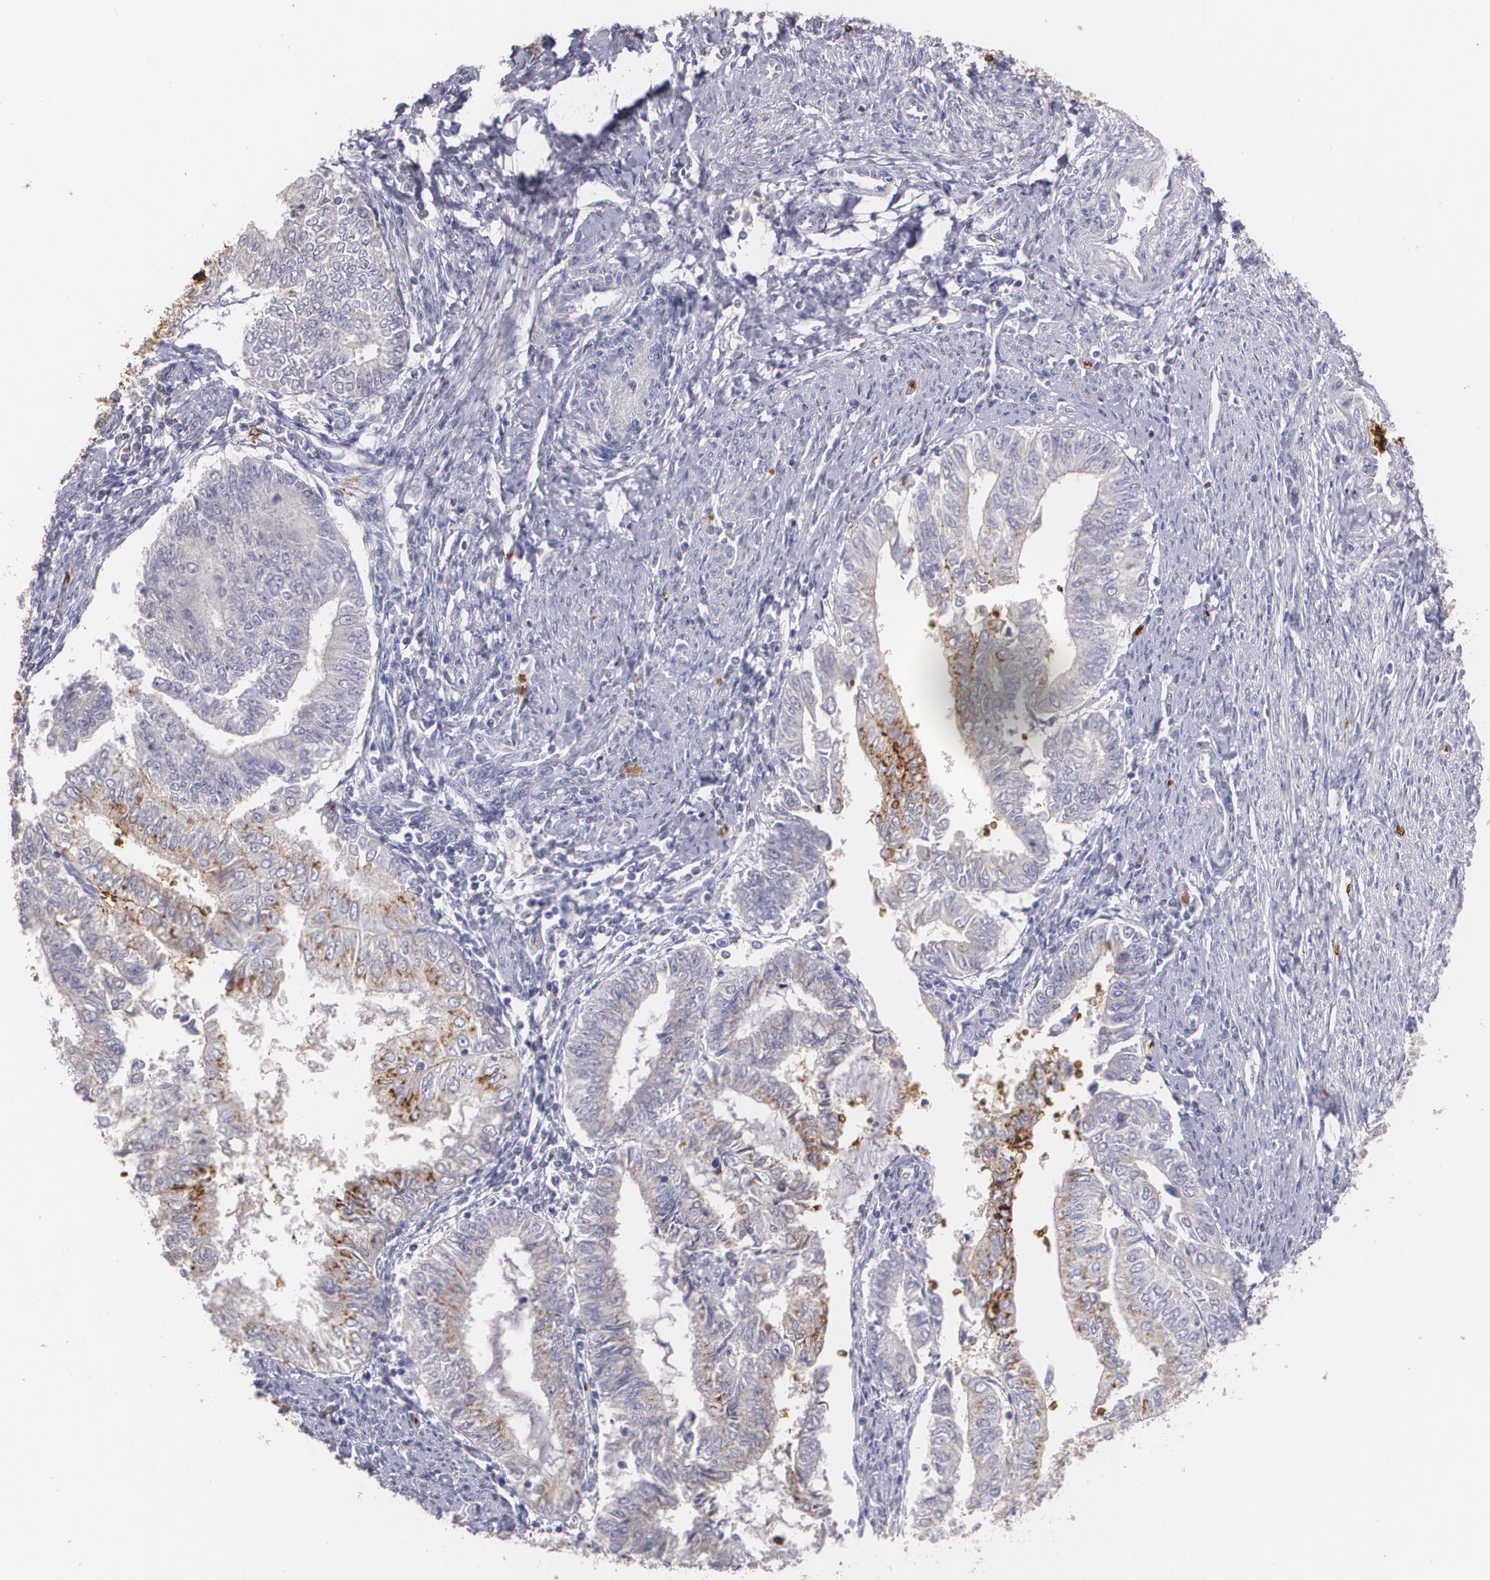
{"staining": {"intensity": "weak", "quantity": ">75%", "location": "cytoplasmic/membranous"}, "tissue": "endometrial cancer", "cell_type": "Tumor cells", "image_type": "cancer", "snomed": [{"axis": "morphology", "description": "Adenocarcinoma, NOS"}, {"axis": "topography", "description": "Endometrium"}], "caption": "A micrograph of human endometrial cancer stained for a protein reveals weak cytoplasmic/membranous brown staining in tumor cells. The protein is shown in brown color, while the nuclei are stained blue.", "gene": "SLC2A1", "patient": {"sex": "female", "age": 66}}